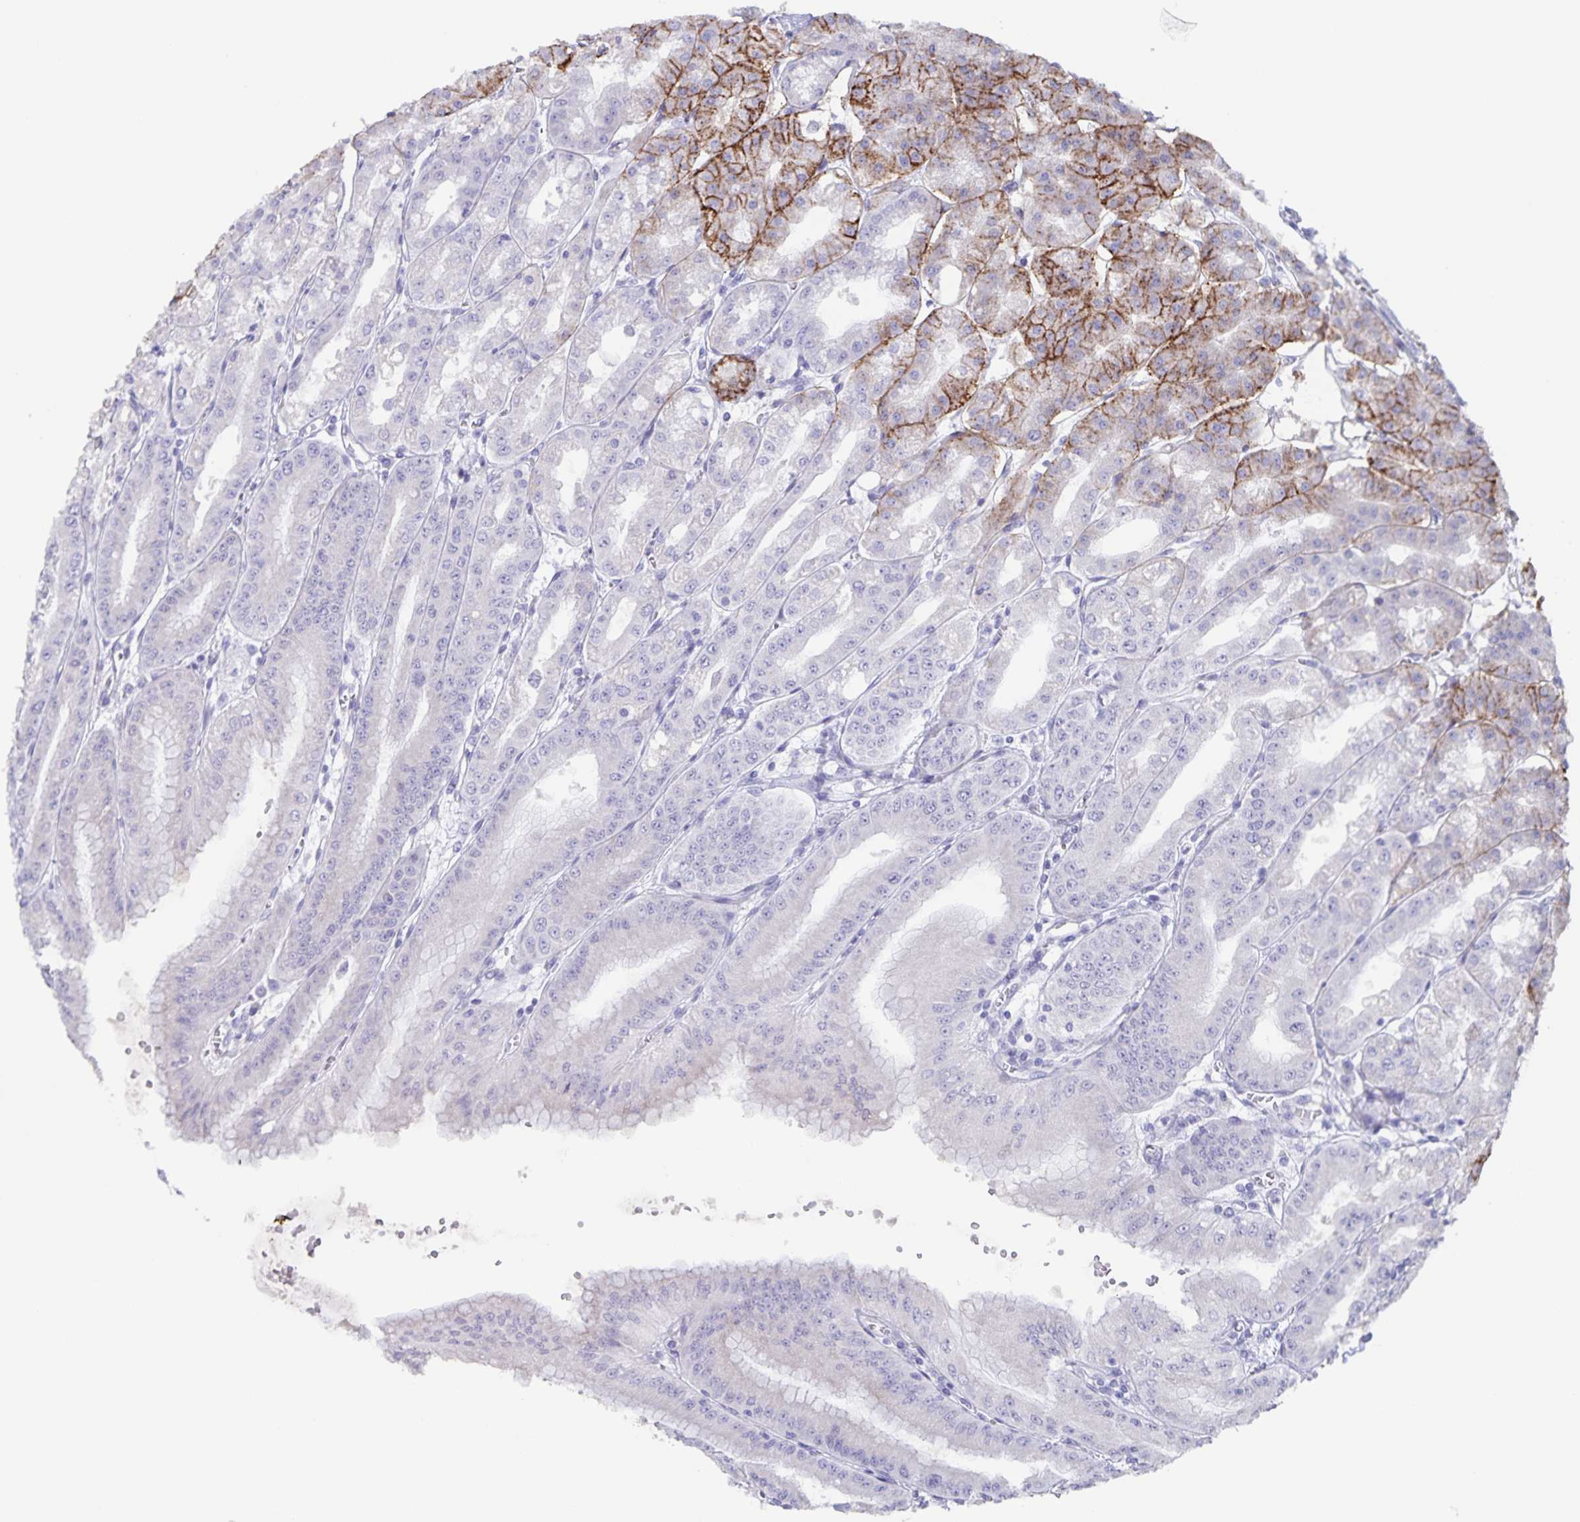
{"staining": {"intensity": "moderate", "quantity": "<25%", "location": "cytoplasmic/membranous"}, "tissue": "stomach", "cell_type": "Glandular cells", "image_type": "normal", "snomed": [{"axis": "morphology", "description": "Normal tissue, NOS"}, {"axis": "topography", "description": "Stomach, lower"}], "caption": "Stomach was stained to show a protein in brown. There is low levels of moderate cytoplasmic/membranous positivity in about <25% of glandular cells. (brown staining indicates protein expression, while blue staining denotes nuclei).", "gene": "AQP4", "patient": {"sex": "male", "age": 71}}